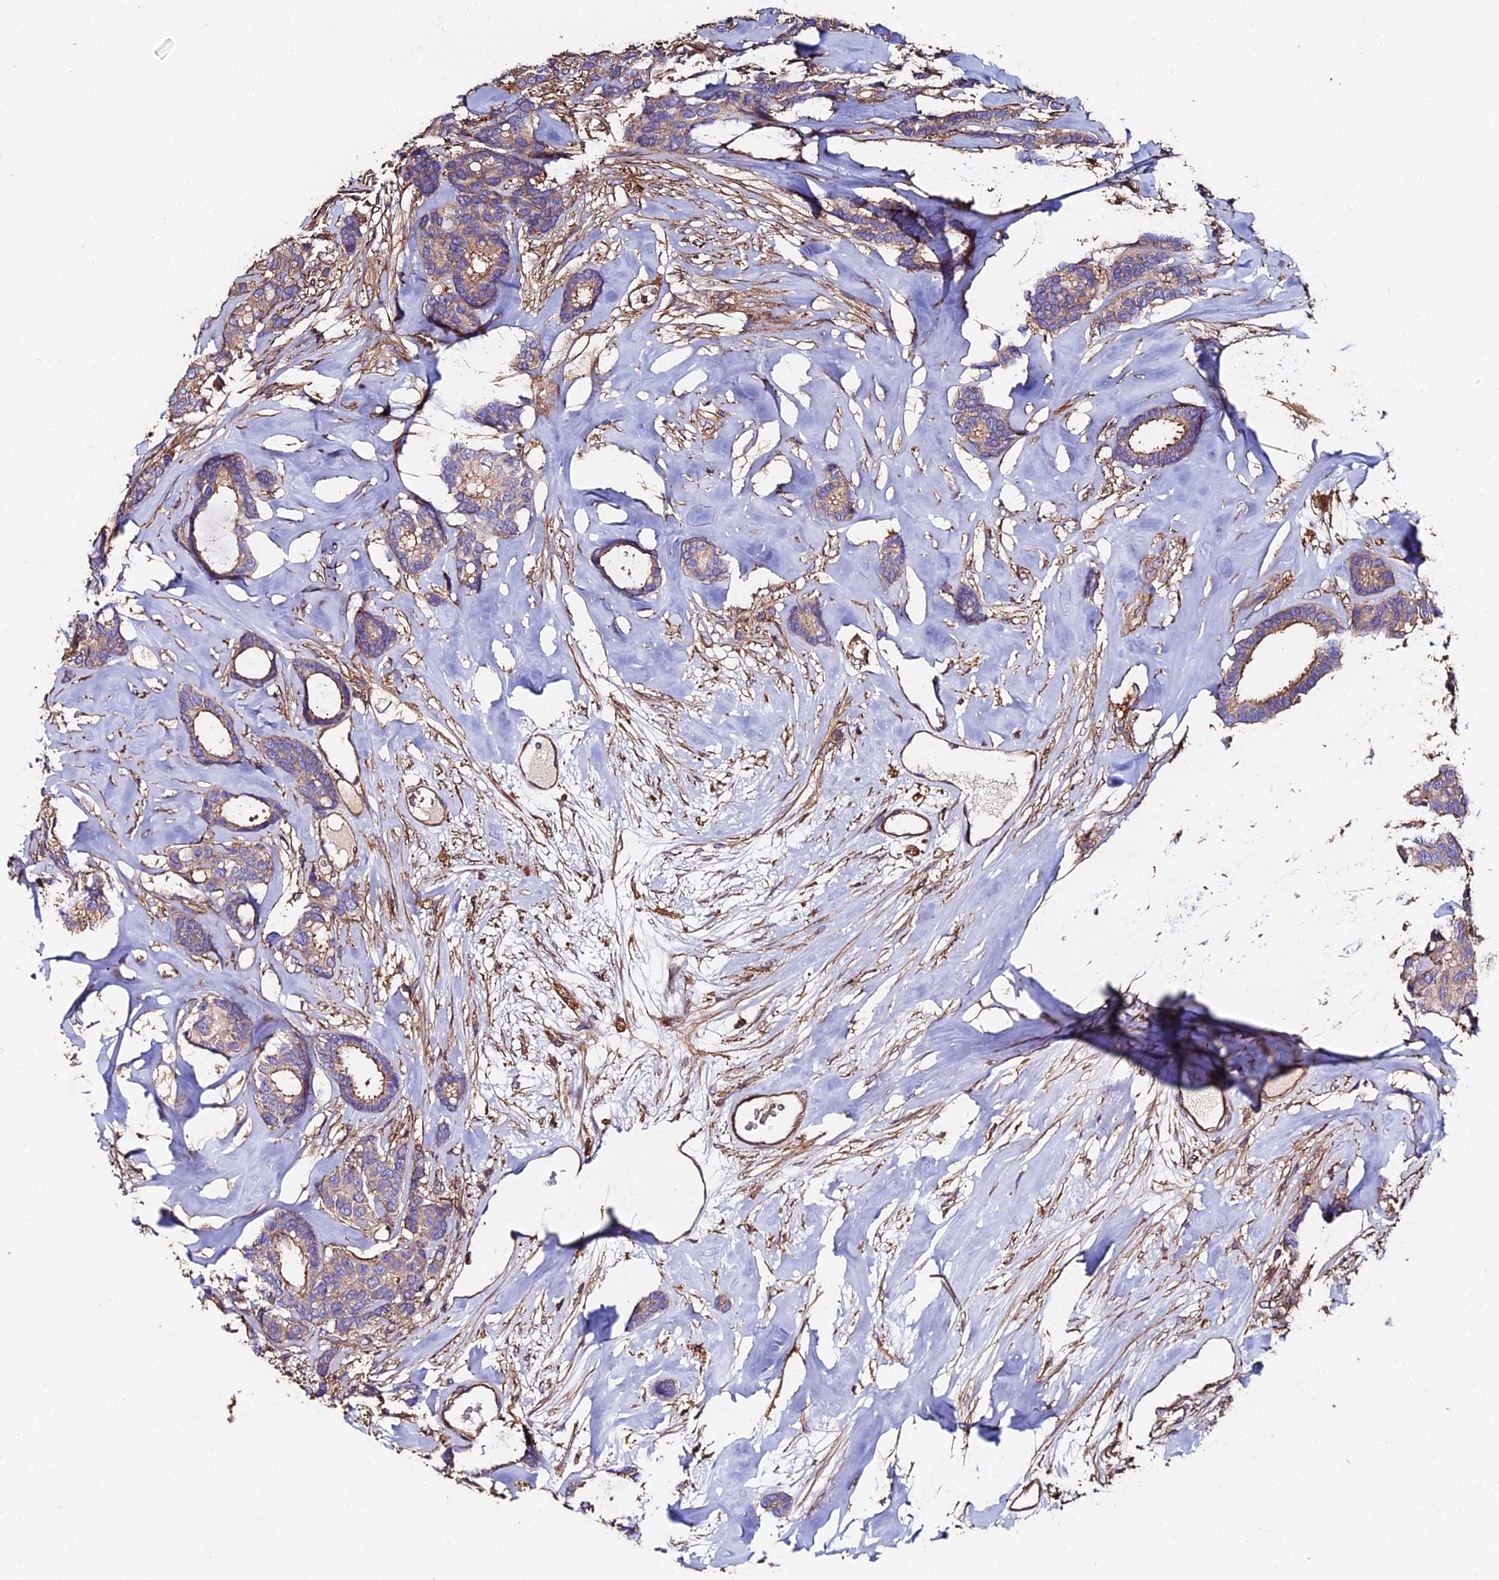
{"staining": {"intensity": "weak", "quantity": "25%-75%", "location": "cytoplasmic/membranous"}, "tissue": "breast cancer", "cell_type": "Tumor cells", "image_type": "cancer", "snomed": [{"axis": "morphology", "description": "Duct carcinoma"}, {"axis": "topography", "description": "Breast"}], "caption": "Weak cytoplasmic/membranous positivity for a protein is present in about 25%-75% of tumor cells of breast invasive ductal carcinoma using IHC.", "gene": "EXT1", "patient": {"sex": "female", "age": 87}}